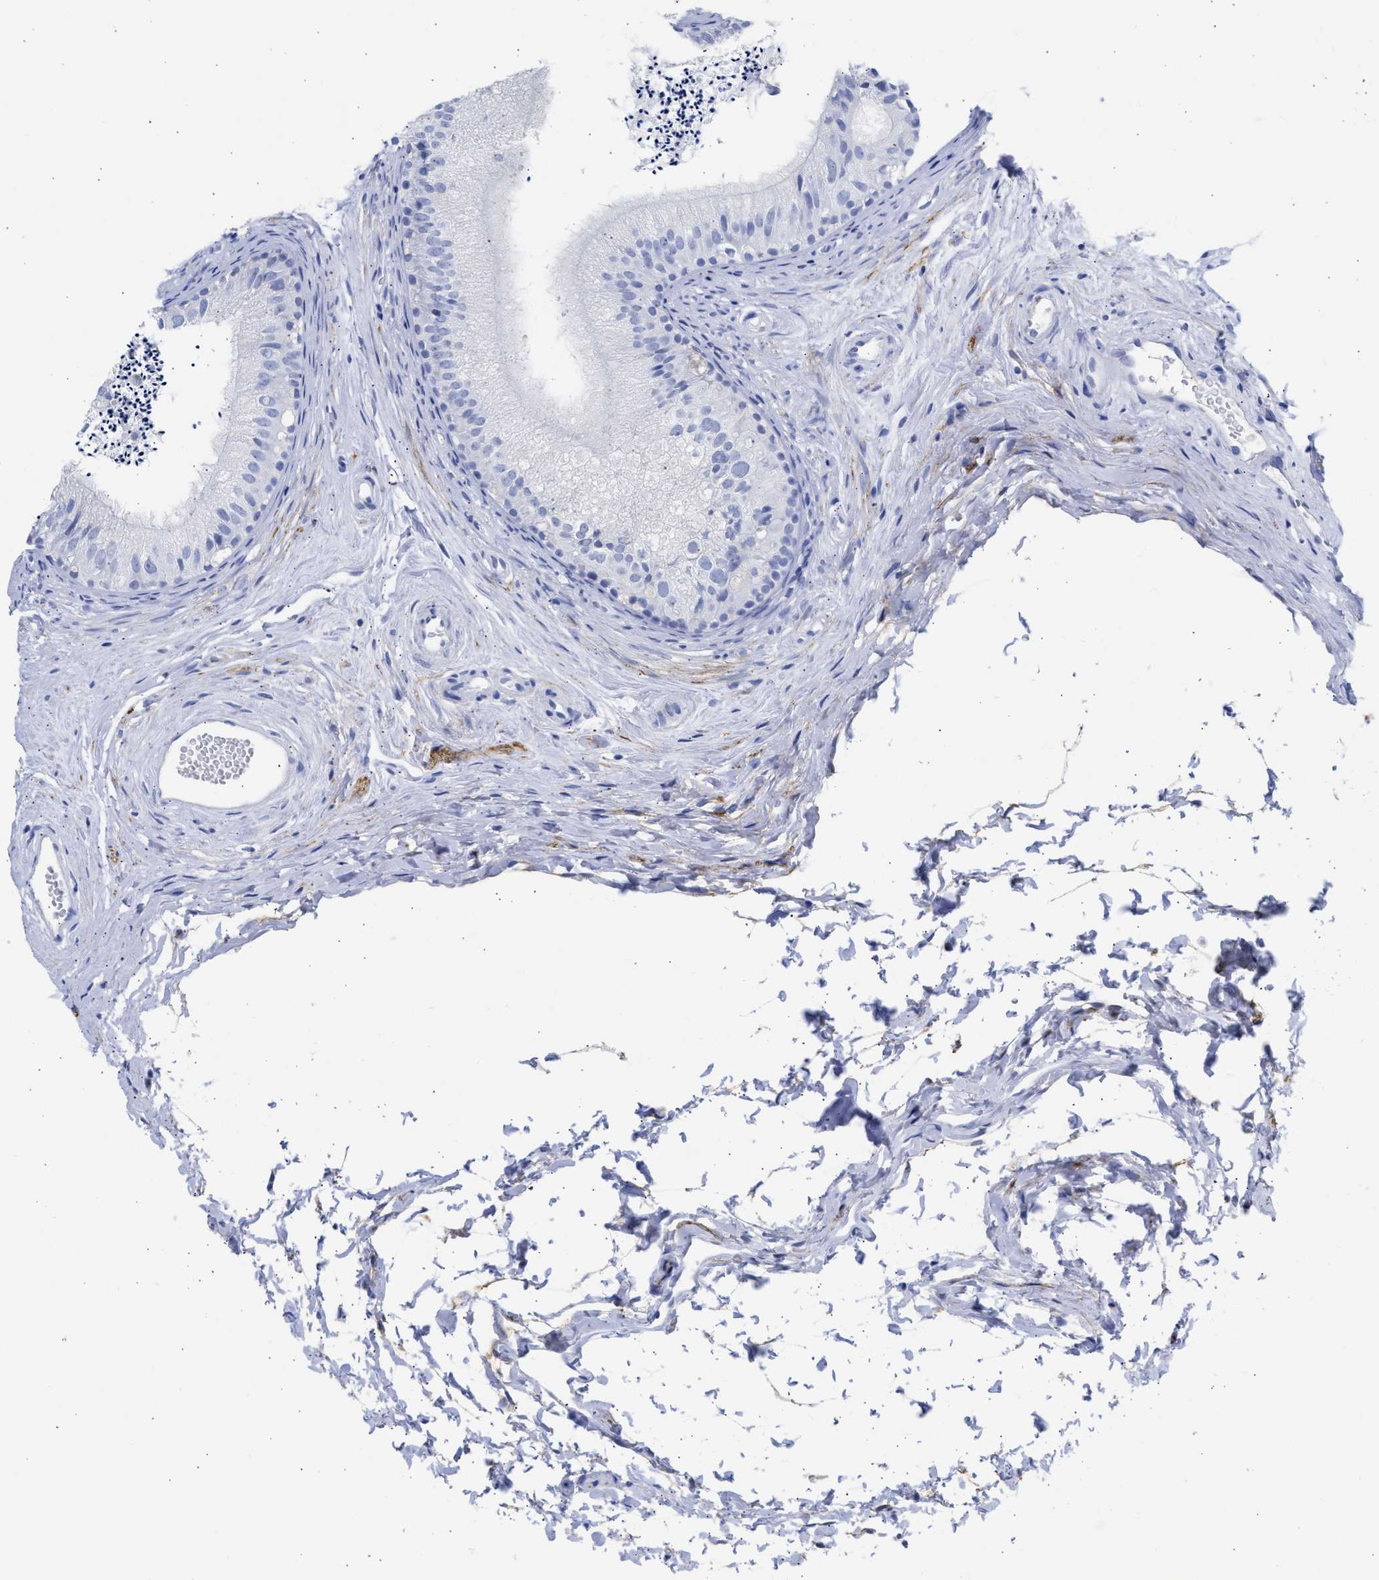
{"staining": {"intensity": "negative", "quantity": "none", "location": "none"}, "tissue": "epididymis", "cell_type": "Glandular cells", "image_type": "normal", "snomed": [{"axis": "morphology", "description": "Normal tissue, NOS"}, {"axis": "topography", "description": "Epididymis"}], "caption": "A high-resolution photomicrograph shows IHC staining of benign epididymis, which demonstrates no significant positivity in glandular cells. (DAB immunohistochemistry (IHC) visualized using brightfield microscopy, high magnification).", "gene": "NCAM1", "patient": {"sex": "male", "age": 56}}